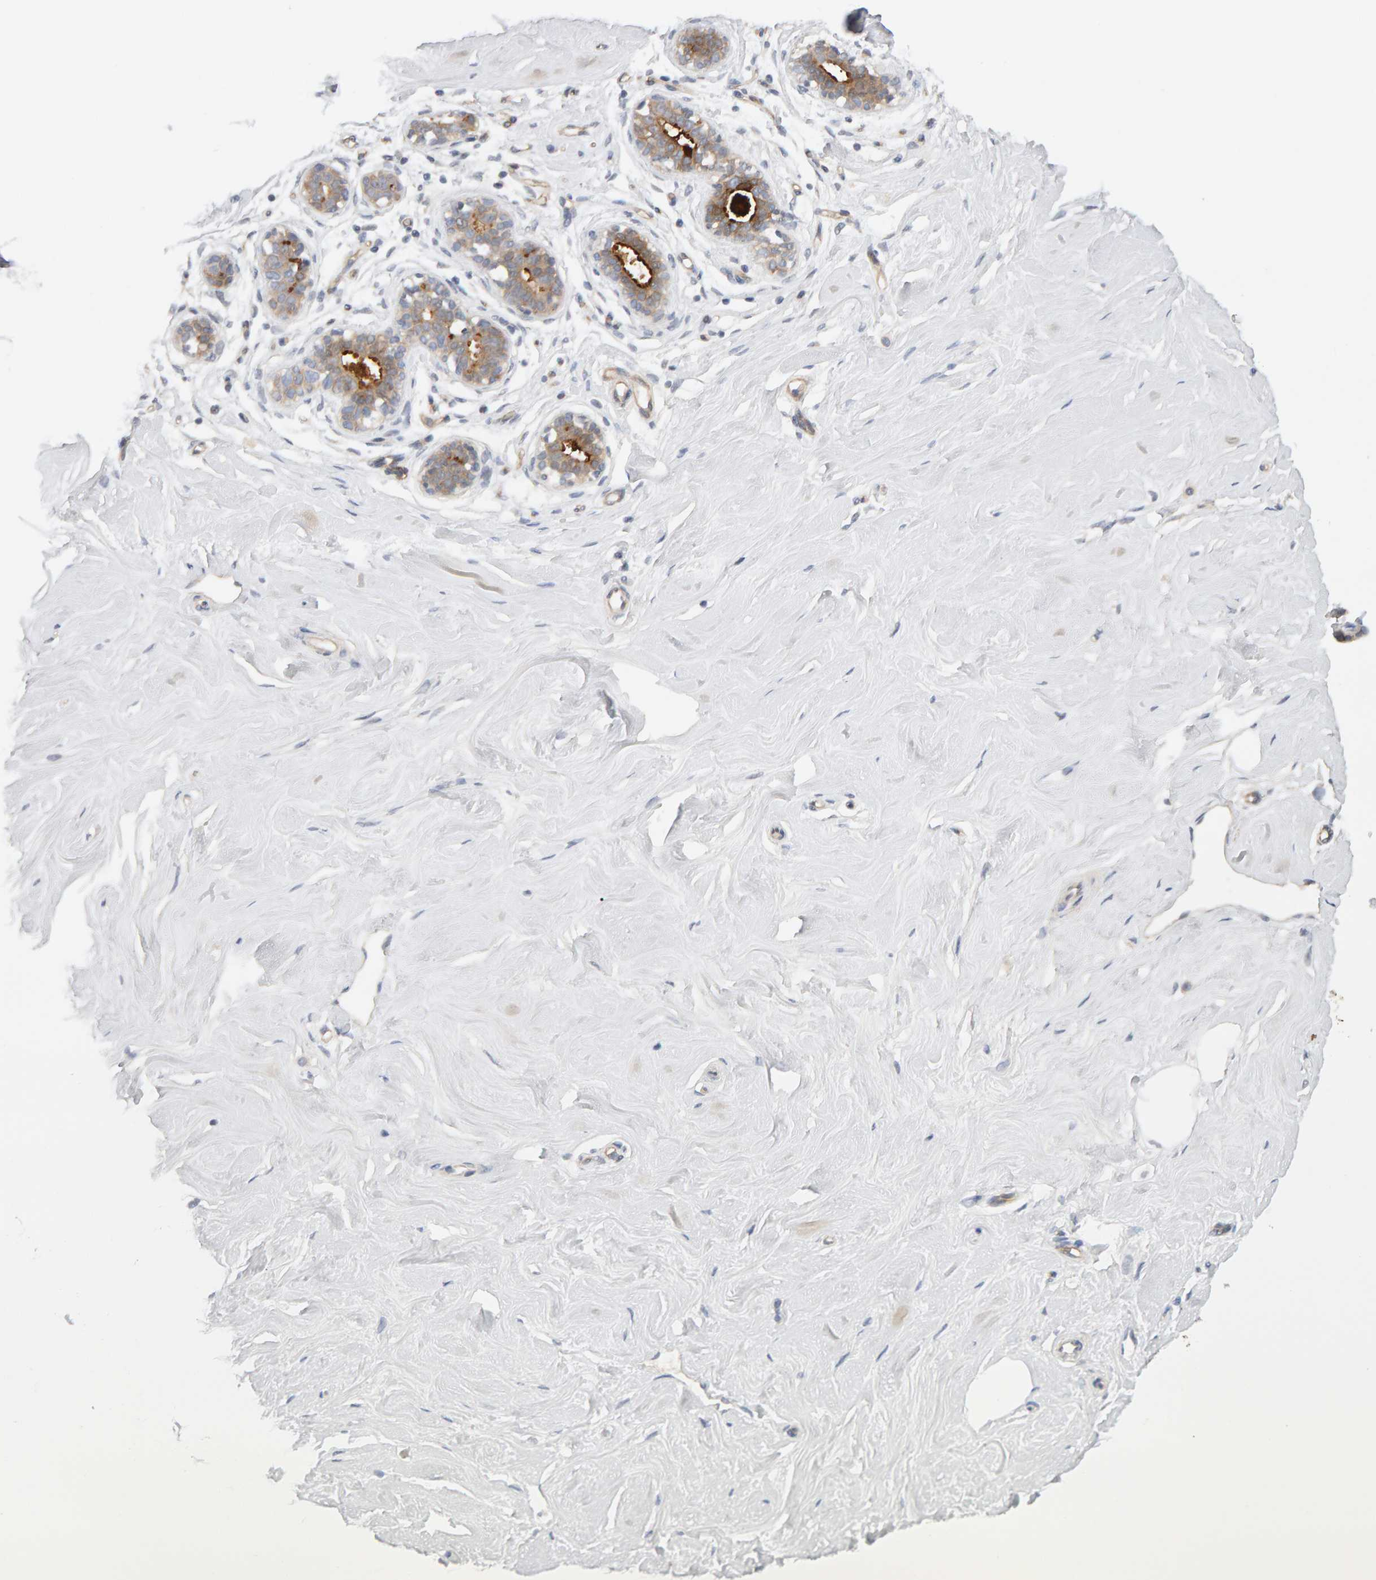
{"staining": {"intensity": "negative", "quantity": "none", "location": "none"}, "tissue": "breast", "cell_type": "Adipocytes", "image_type": "normal", "snomed": [{"axis": "morphology", "description": "Normal tissue, NOS"}, {"axis": "topography", "description": "Breast"}], "caption": "DAB (3,3'-diaminobenzidine) immunohistochemical staining of benign breast exhibits no significant expression in adipocytes.", "gene": "PPP1R16A", "patient": {"sex": "female", "age": 23}}